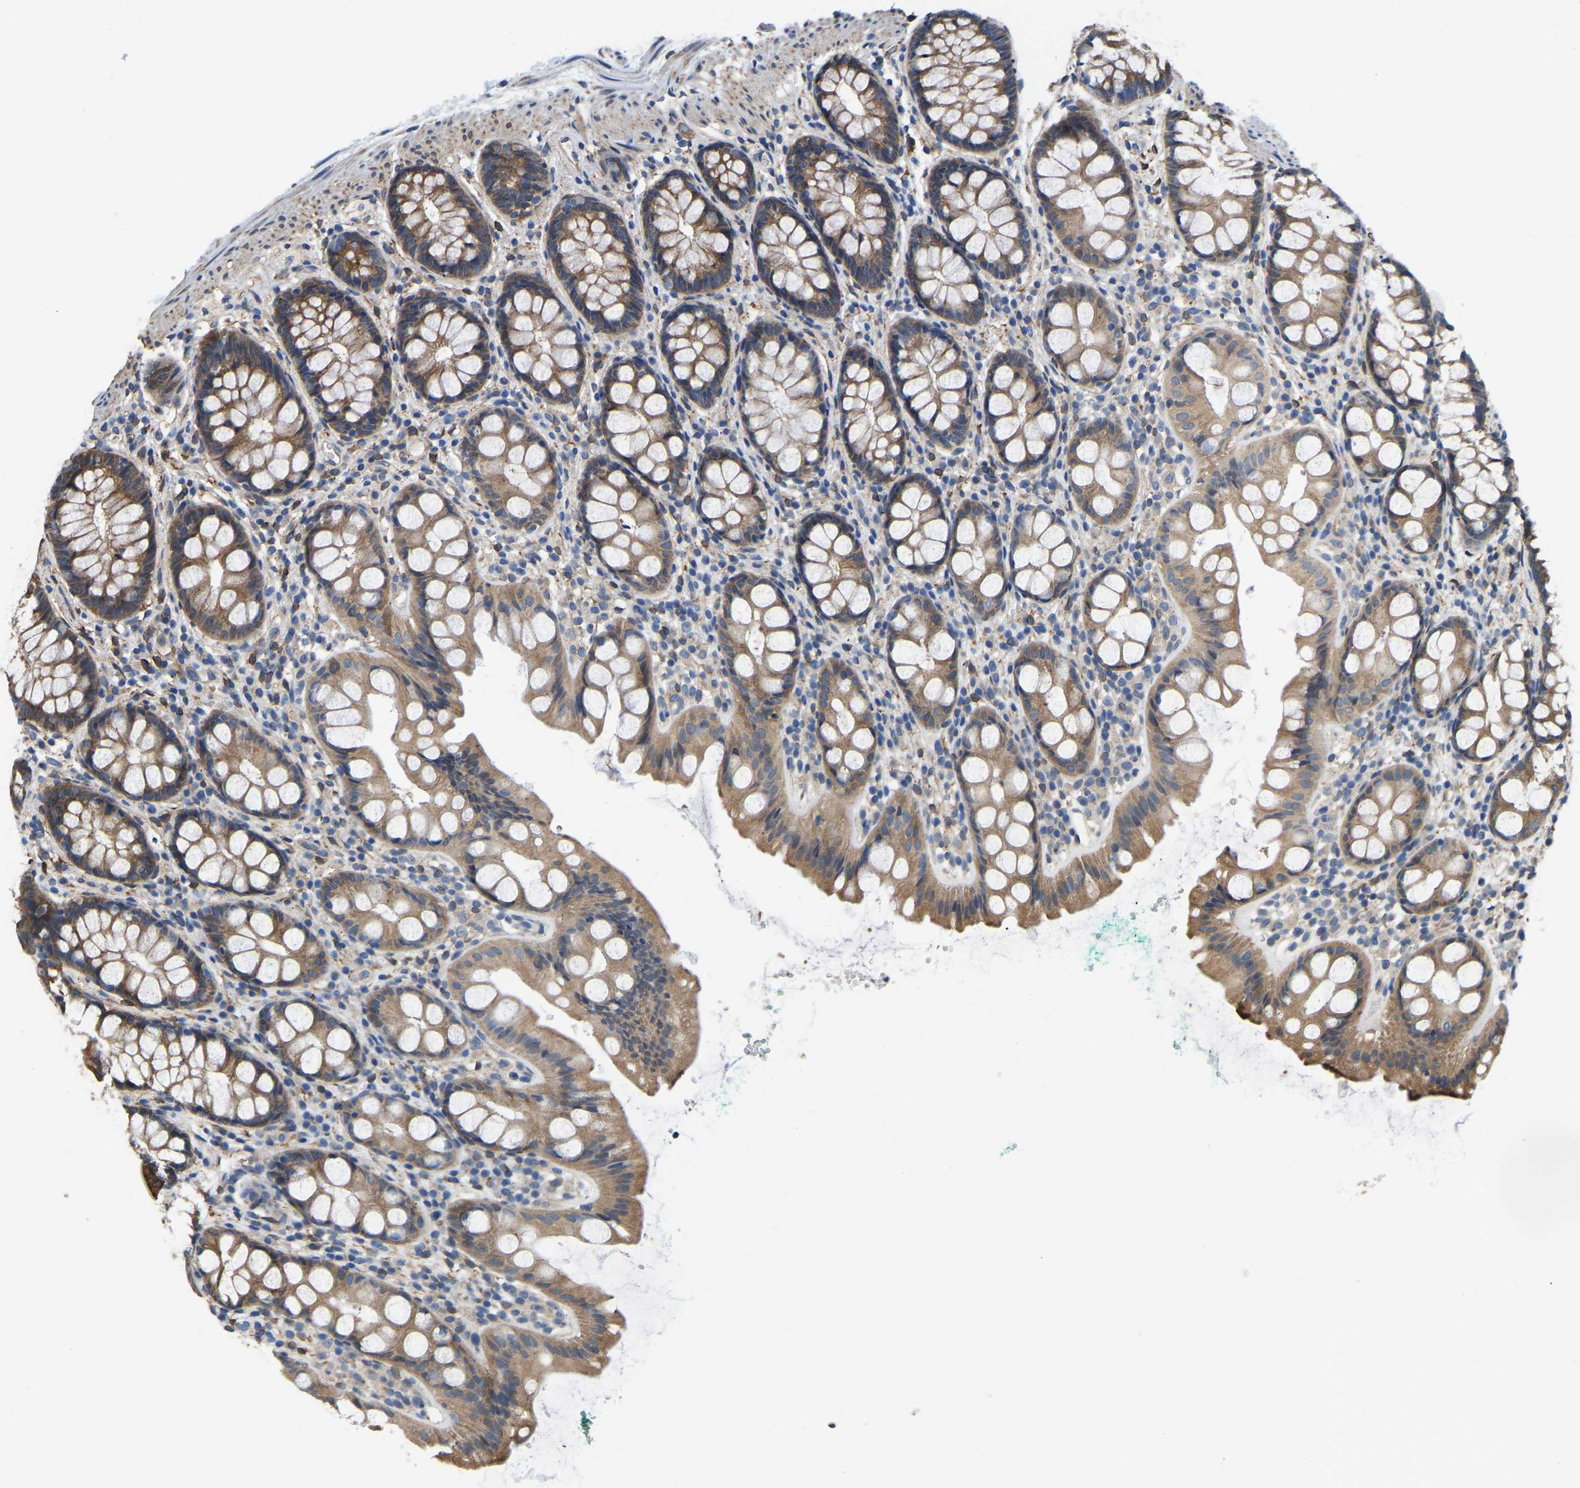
{"staining": {"intensity": "moderate", "quantity": ">75%", "location": "cytoplasmic/membranous"}, "tissue": "rectum", "cell_type": "Glandular cells", "image_type": "normal", "snomed": [{"axis": "morphology", "description": "Normal tissue, NOS"}, {"axis": "topography", "description": "Rectum"}], "caption": "Moderate cytoplasmic/membranous protein positivity is present in about >75% of glandular cells in rectum. The staining was performed using DAB to visualize the protein expression in brown, while the nuclei were stained in blue with hematoxylin (Magnification: 20x).", "gene": "ARL6IP5", "patient": {"sex": "female", "age": 65}}